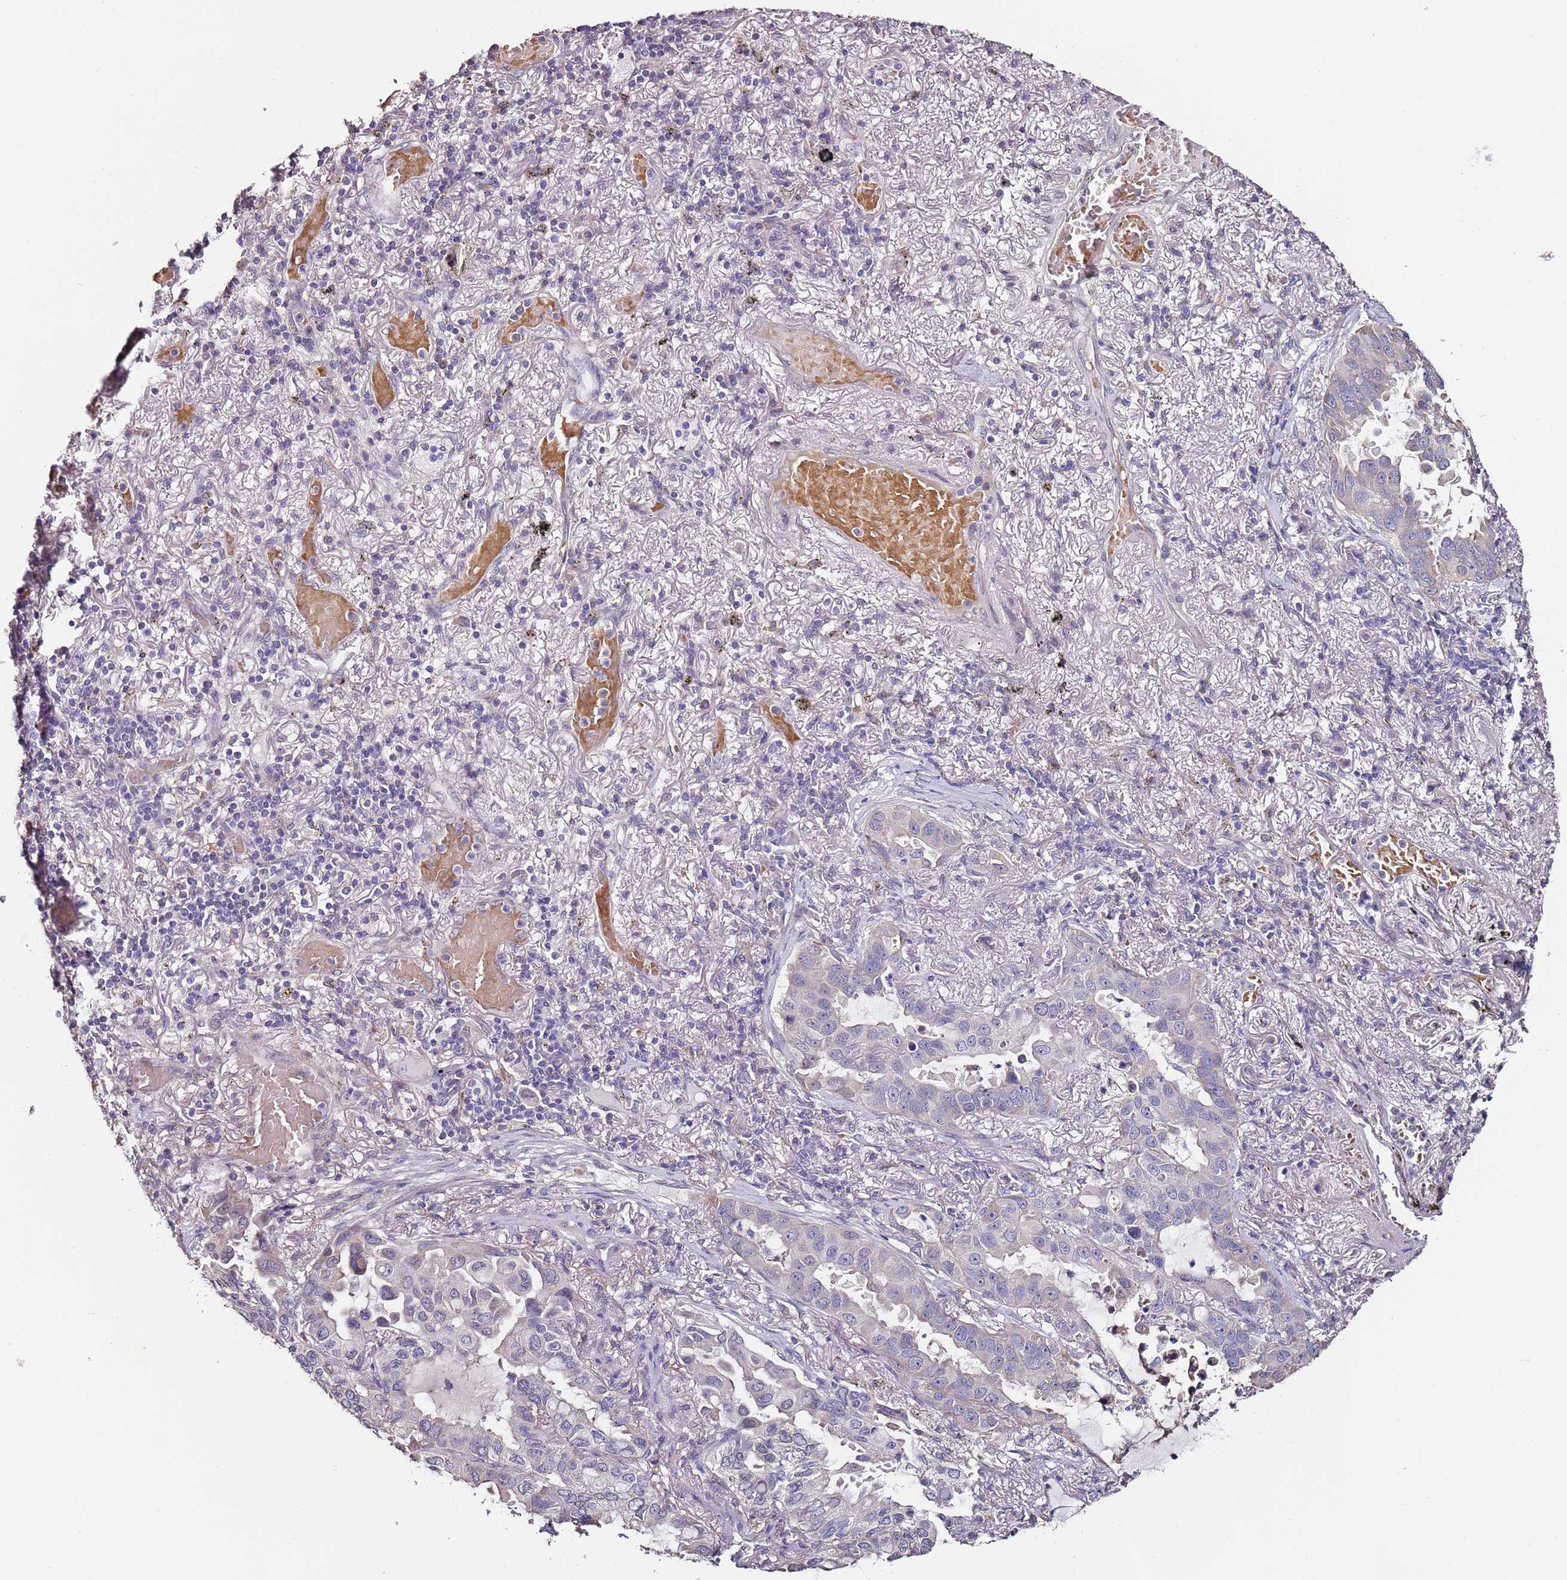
{"staining": {"intensity": "negative", "quantity": "none", "location": "none"}, "tissue": "lung cancer", "cell_type": "Tumor cells", "image_type": "cancer", "snomed": [{"axis": "morphology", "description": "Adenocarcinoma, NOS"}, {"axis": "topography", "description": "Lung"}], "caption": "IHC of human adenocarcinoma (lung) displays no staining in tumor cells.", "gene": "C3orf80", "patient": {"sex": "male", "age": 64}}